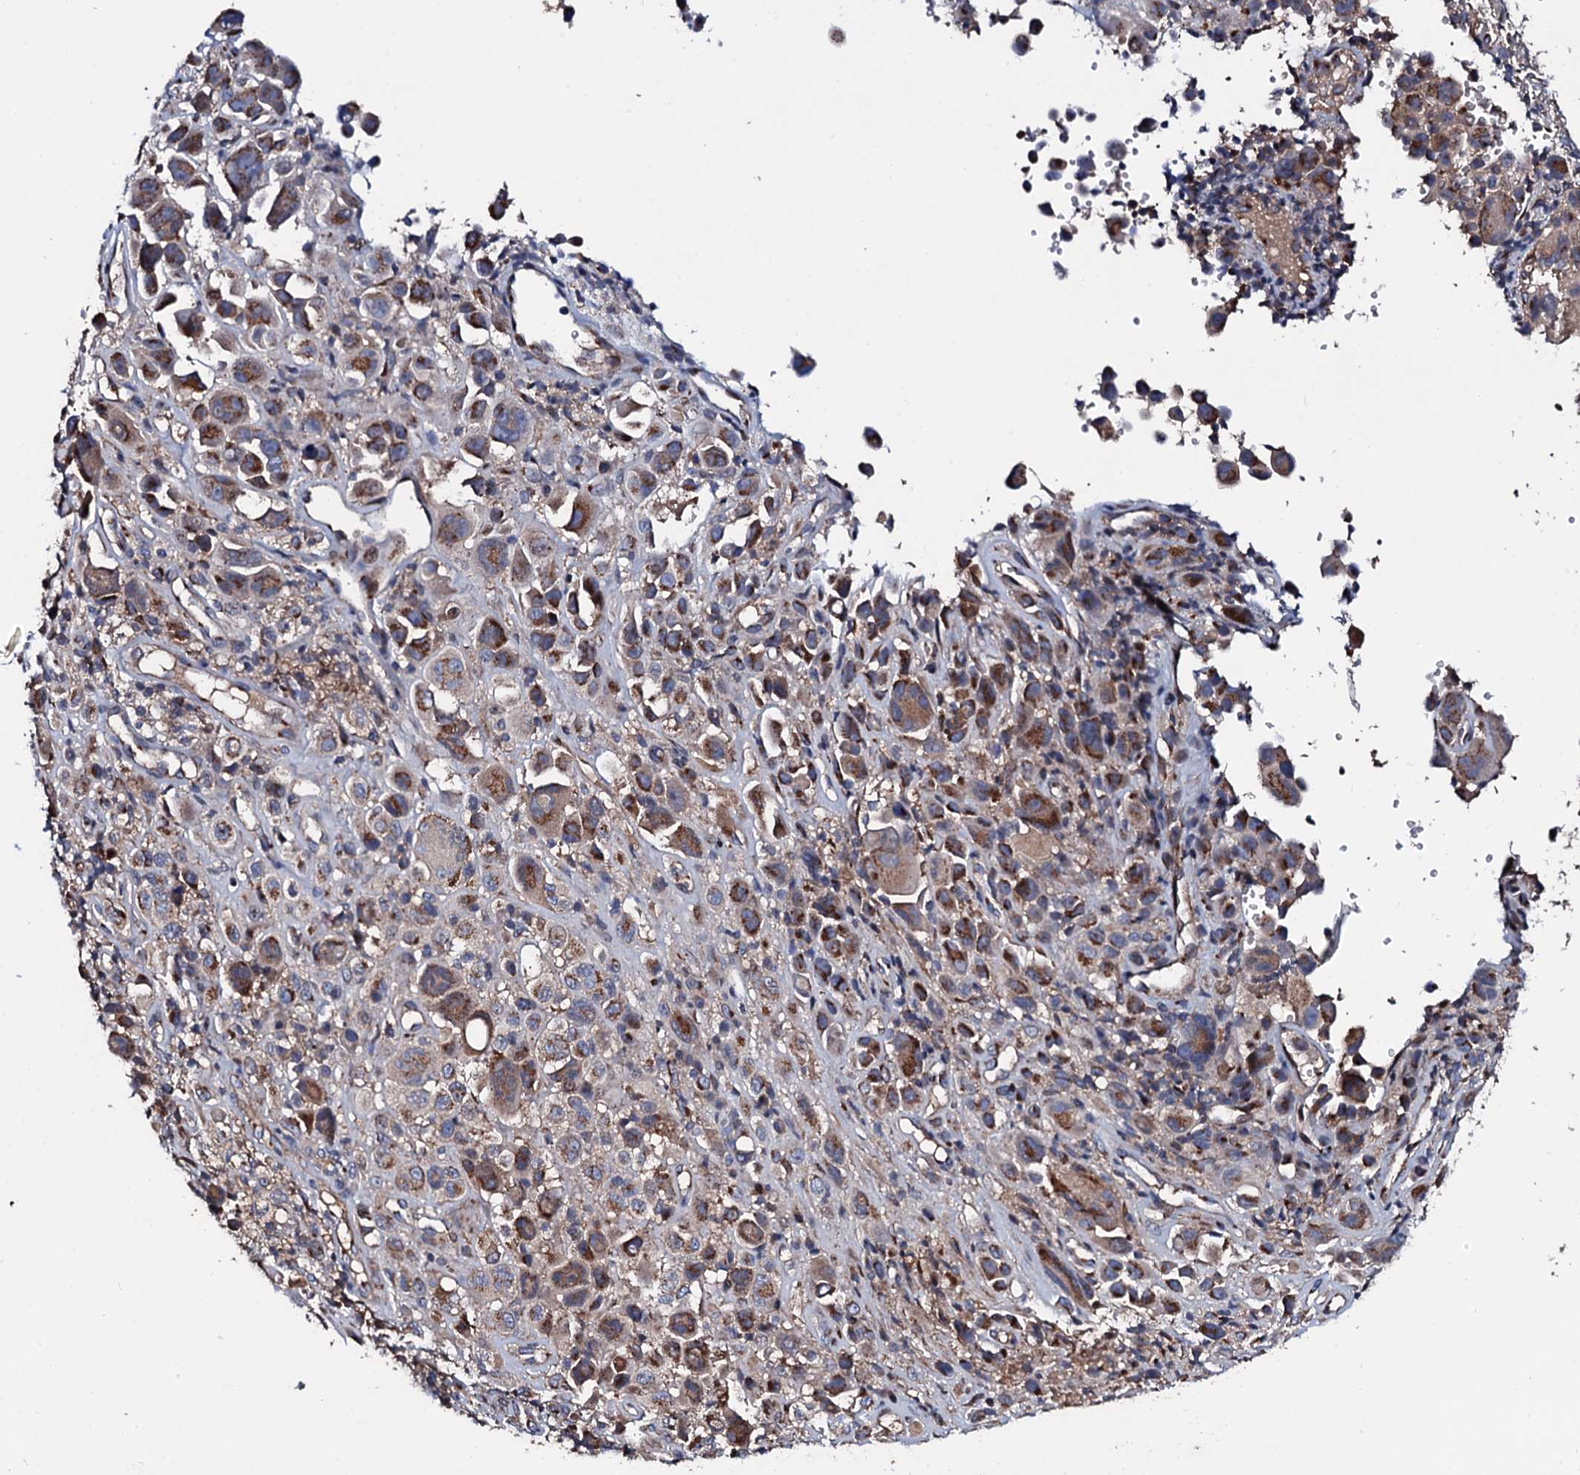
{"staining": {"intensity": "moderate", "quantity": "25%-75%", "location": "cytoplasmic/membranous"}, "tissue": "melanoma", "cell_type": "Tumor cells", "image_type": "cancer", "snomed": [{"axis": "morphology", "description": "Malignant melanoma, NOS"}, {"axis": "topography", "description": "Skin of trunk"}], "caption": "Immunohistochemistry (DAB (3,3'-diaminobenzidine)) staining of melanoma displays moderate cytoplasmic/membranous protein expression in approximately 25%-75% of tumor cells.", "gene": "PLET1", "patient": {"sex": "male", "age": 71}}